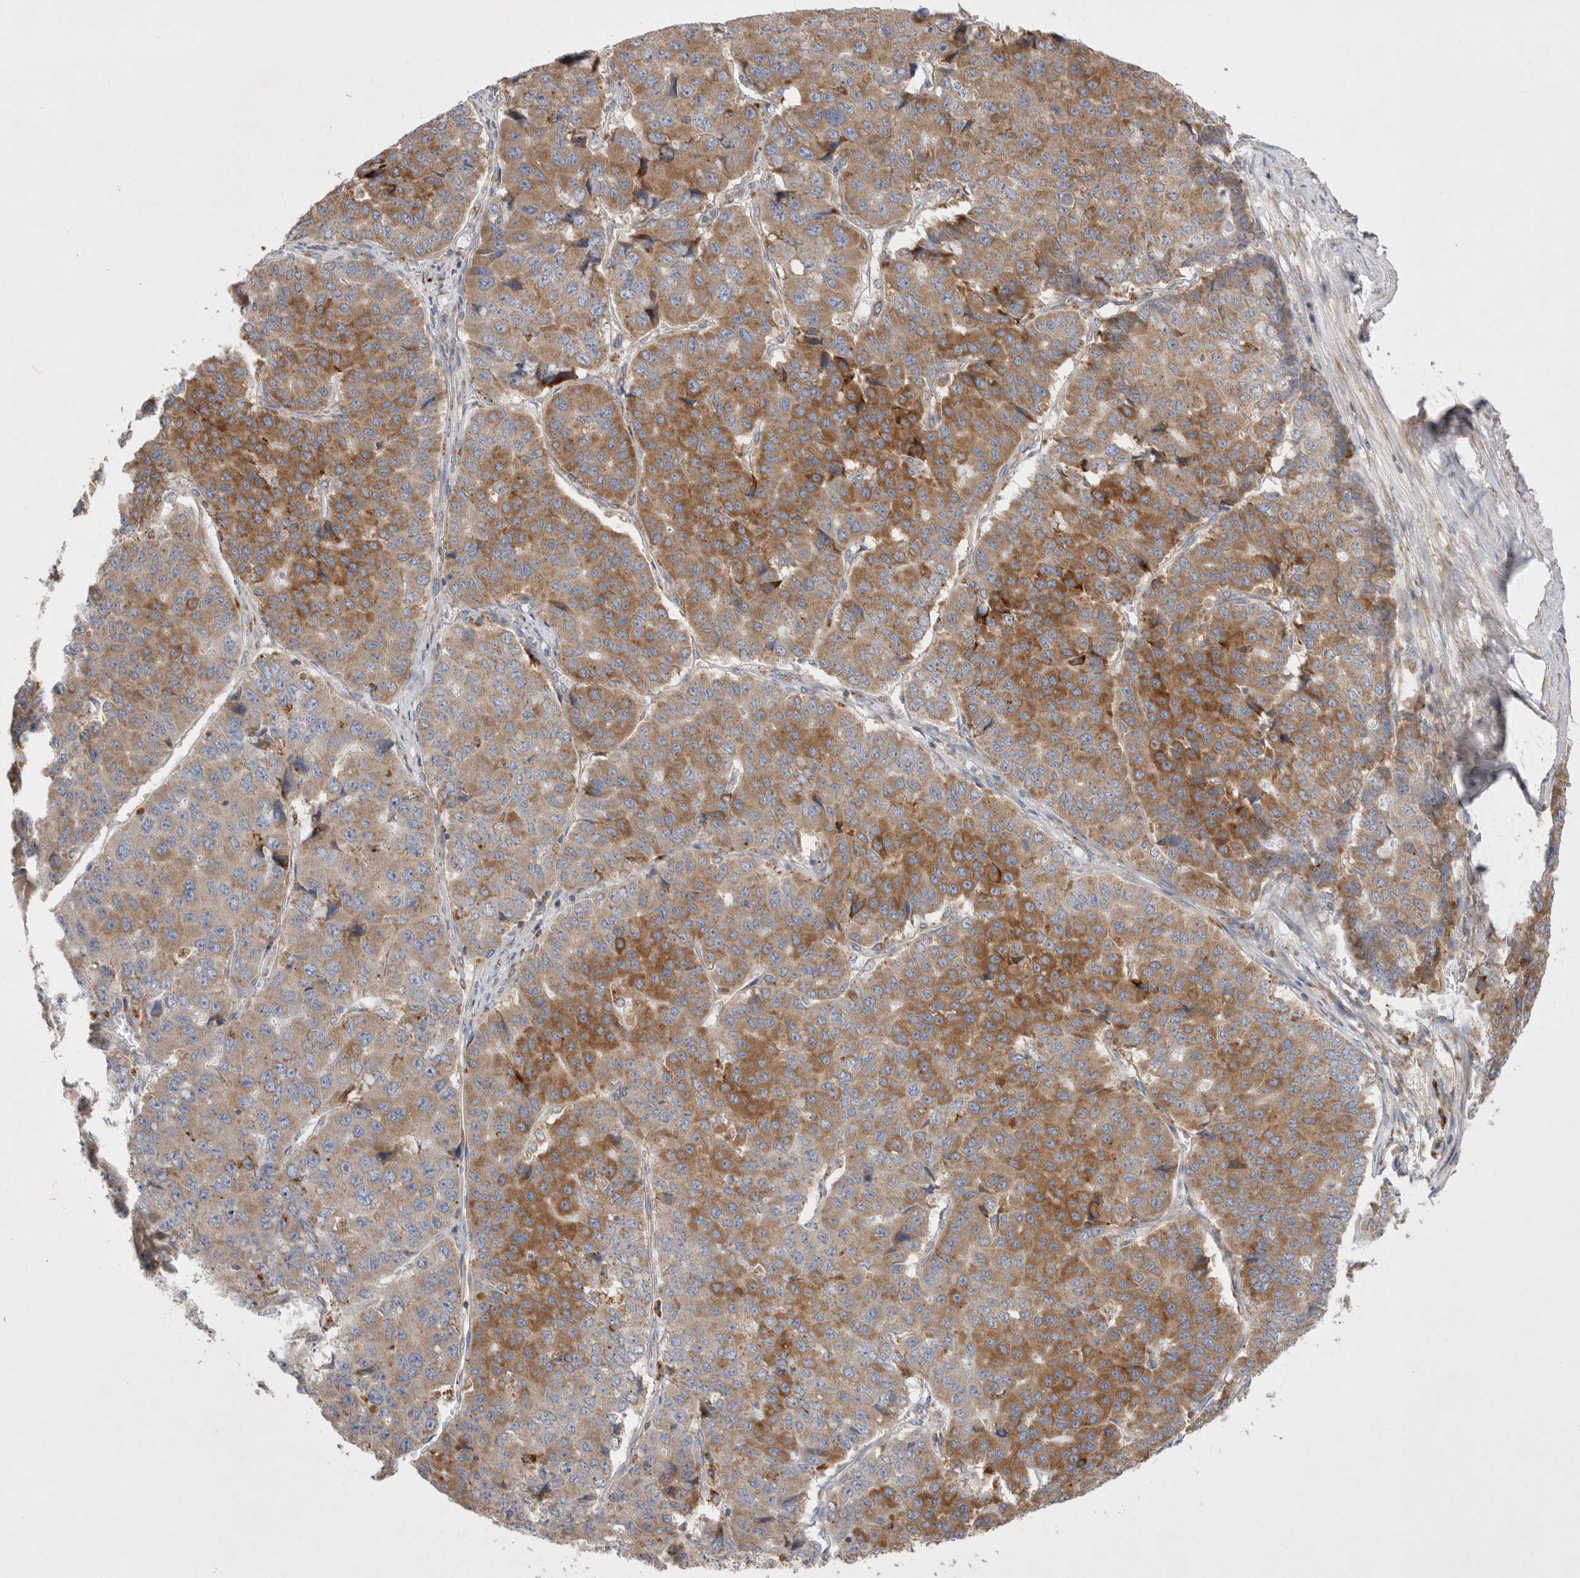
{"staining": {"intensity": "strong", "quantity": "25%-75%", "location": "cytoplasmic/membranous"}, "tissue": "pancreatic cancer", "cell_type": "Tumor cells", "image_type": "cancer", "snomed": [{"axis": "morphology", "description": "Adenocarcinoma, NOS"}, {"axis": "topography", "description": "Pancreas"}], "caption": "Tumor cells display high levels of strong cytoplasmic/membranous positivity in approximately 25%-75% of cells in pancreatic cancer. (DAB = brown stain, brightfield microscopy at high magnification).", "gene": "TBC1D16", "patient": {"sex": "male", "age": 50}}